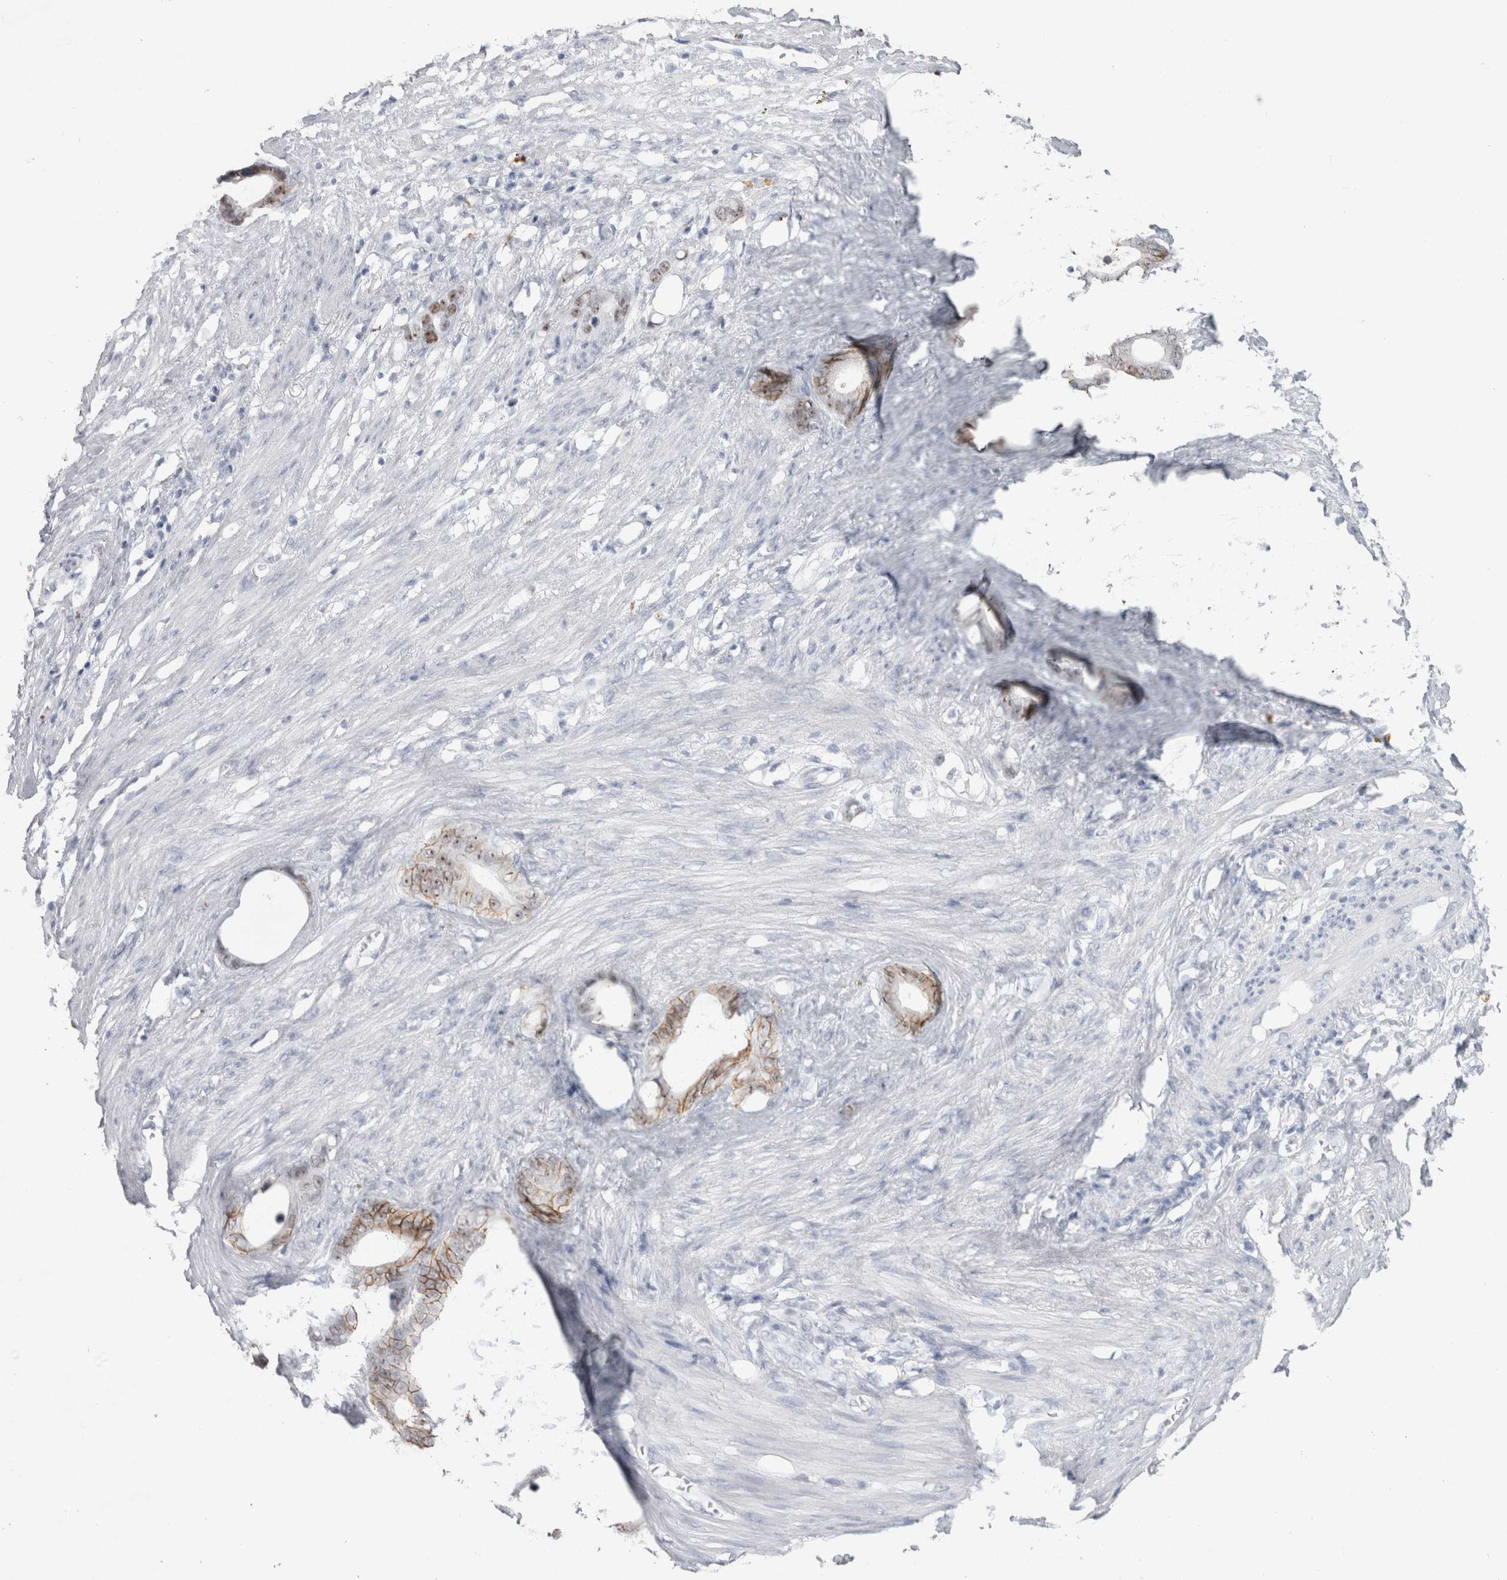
{"staining": {"intensity": "moderate", "quantity": ">75%", "location": "cytoplasmic/membranous,nuclear"}, "tissue": "stomach cancer", "cell_type": "Tumor cells", "image_type": "cancer", "snomed": [{"axis": "morphology", "description": "Adenocarcinoma, NOS"}, {"axis": "topography", "description": "Stomach"}], "caption": "Immunohistochemistry image of neoplastic tissue: stomach cancer stained using immunohistochemistry (IHC) shows medium levels of moderate protein expression localized specifically in the cytoplasmic/membranous and nuclear of tumor cells, appearing as a cytoplasmic/membranous and nuclear brown color.", "gene": "CDH17", "patient": {"sex": "female", "age": 75}}